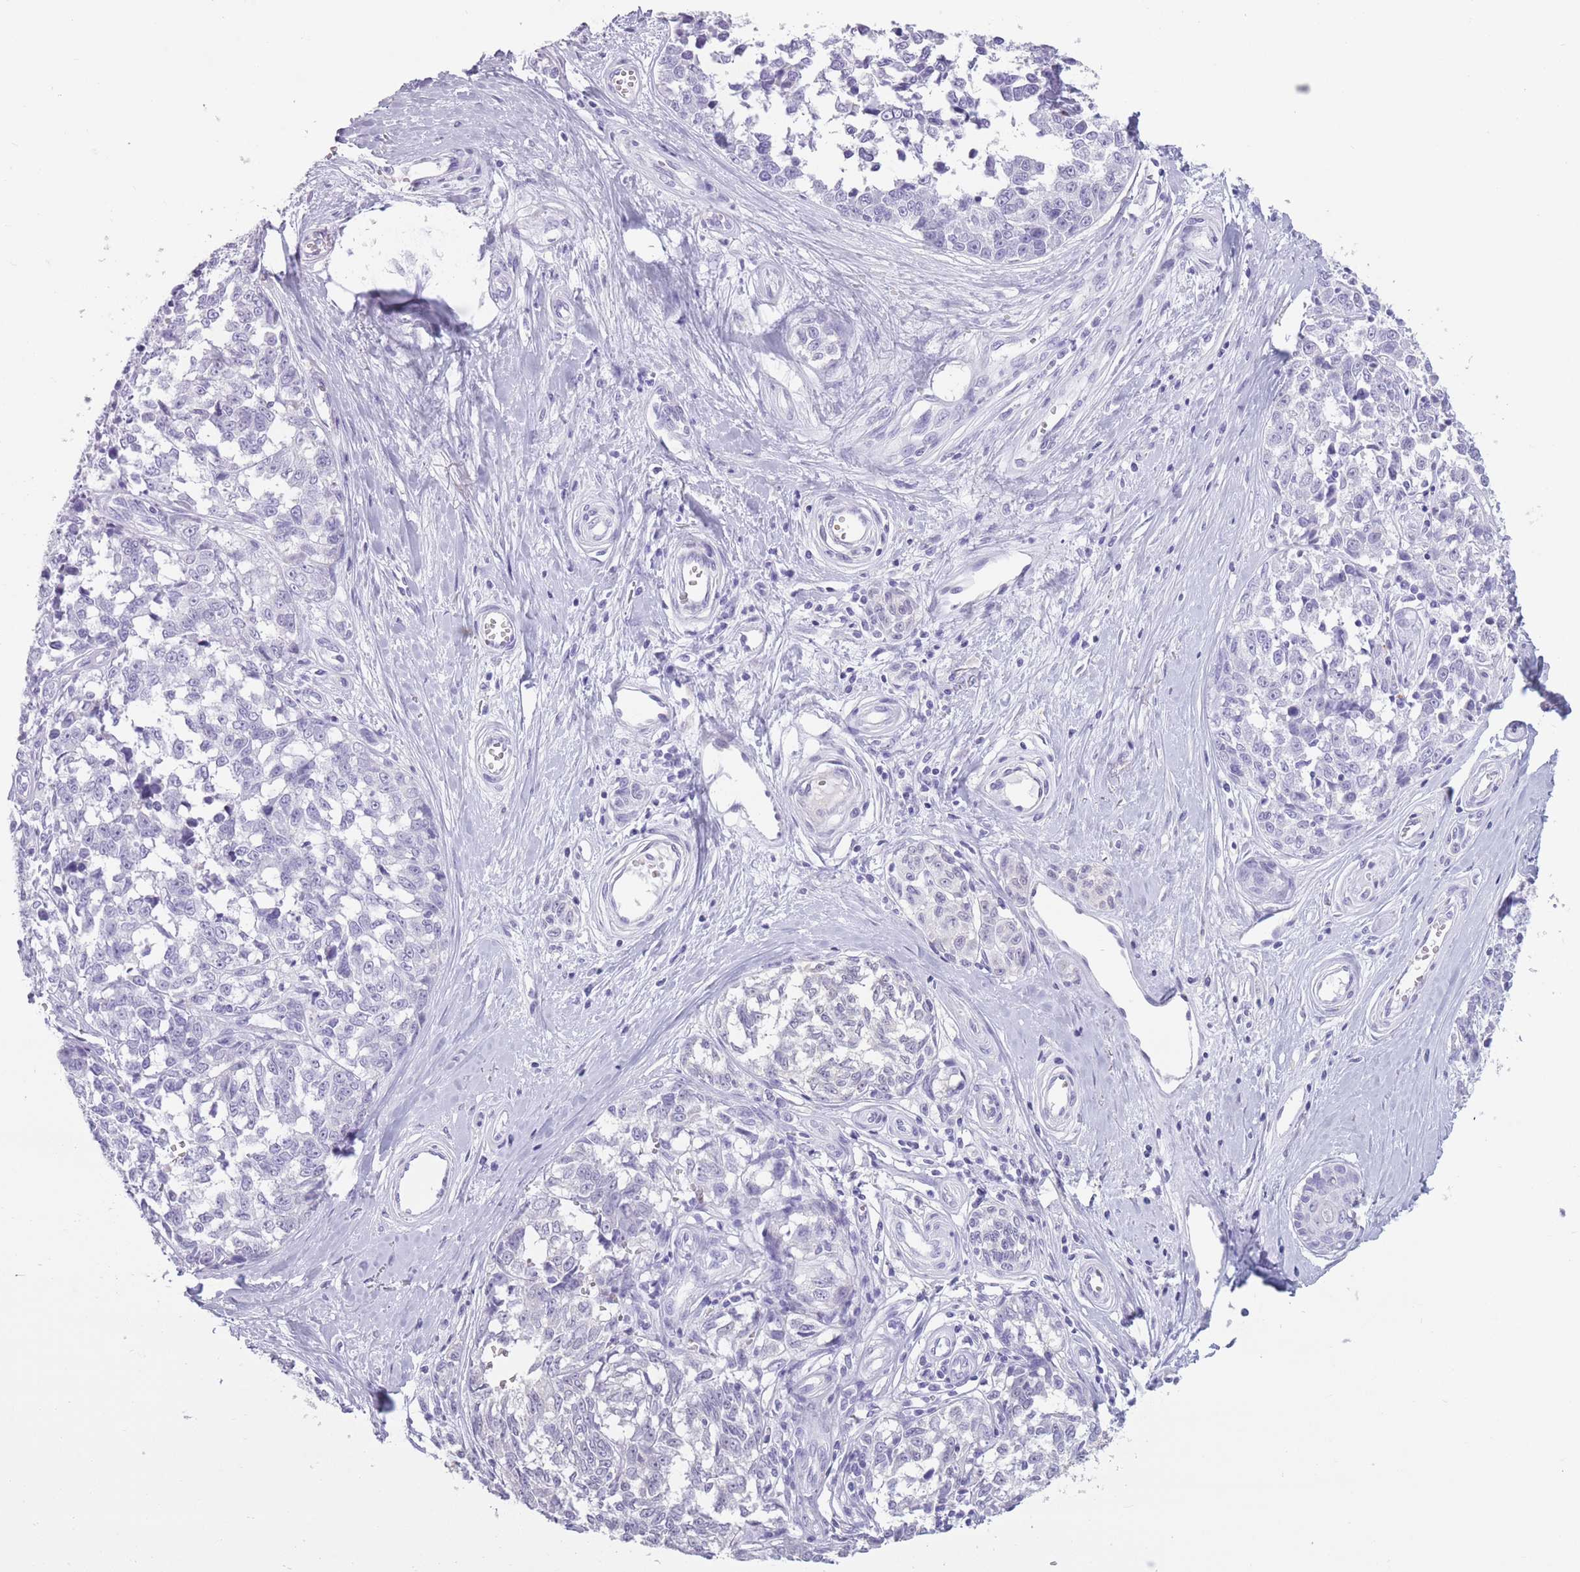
{"staining": {"intensity": "negative", "quantity": "none", "location": "none"}, "tissue": "melanoma", "cell_type": "Tumor cells", "image_type": "cancer", "snomed": [{"axis": "morphology", "description": "Normal tissue, NOS"}, {"axis": "morphology", "description": "Malignant melanoma, NOS"}, {"axis": "topography", "description": "Skin"}], "caption": "Tumor cells show no significant protein expression in malignant melanoma.", "gene": "OR7C1", "patient": {"sex": "female", "age": 64}}